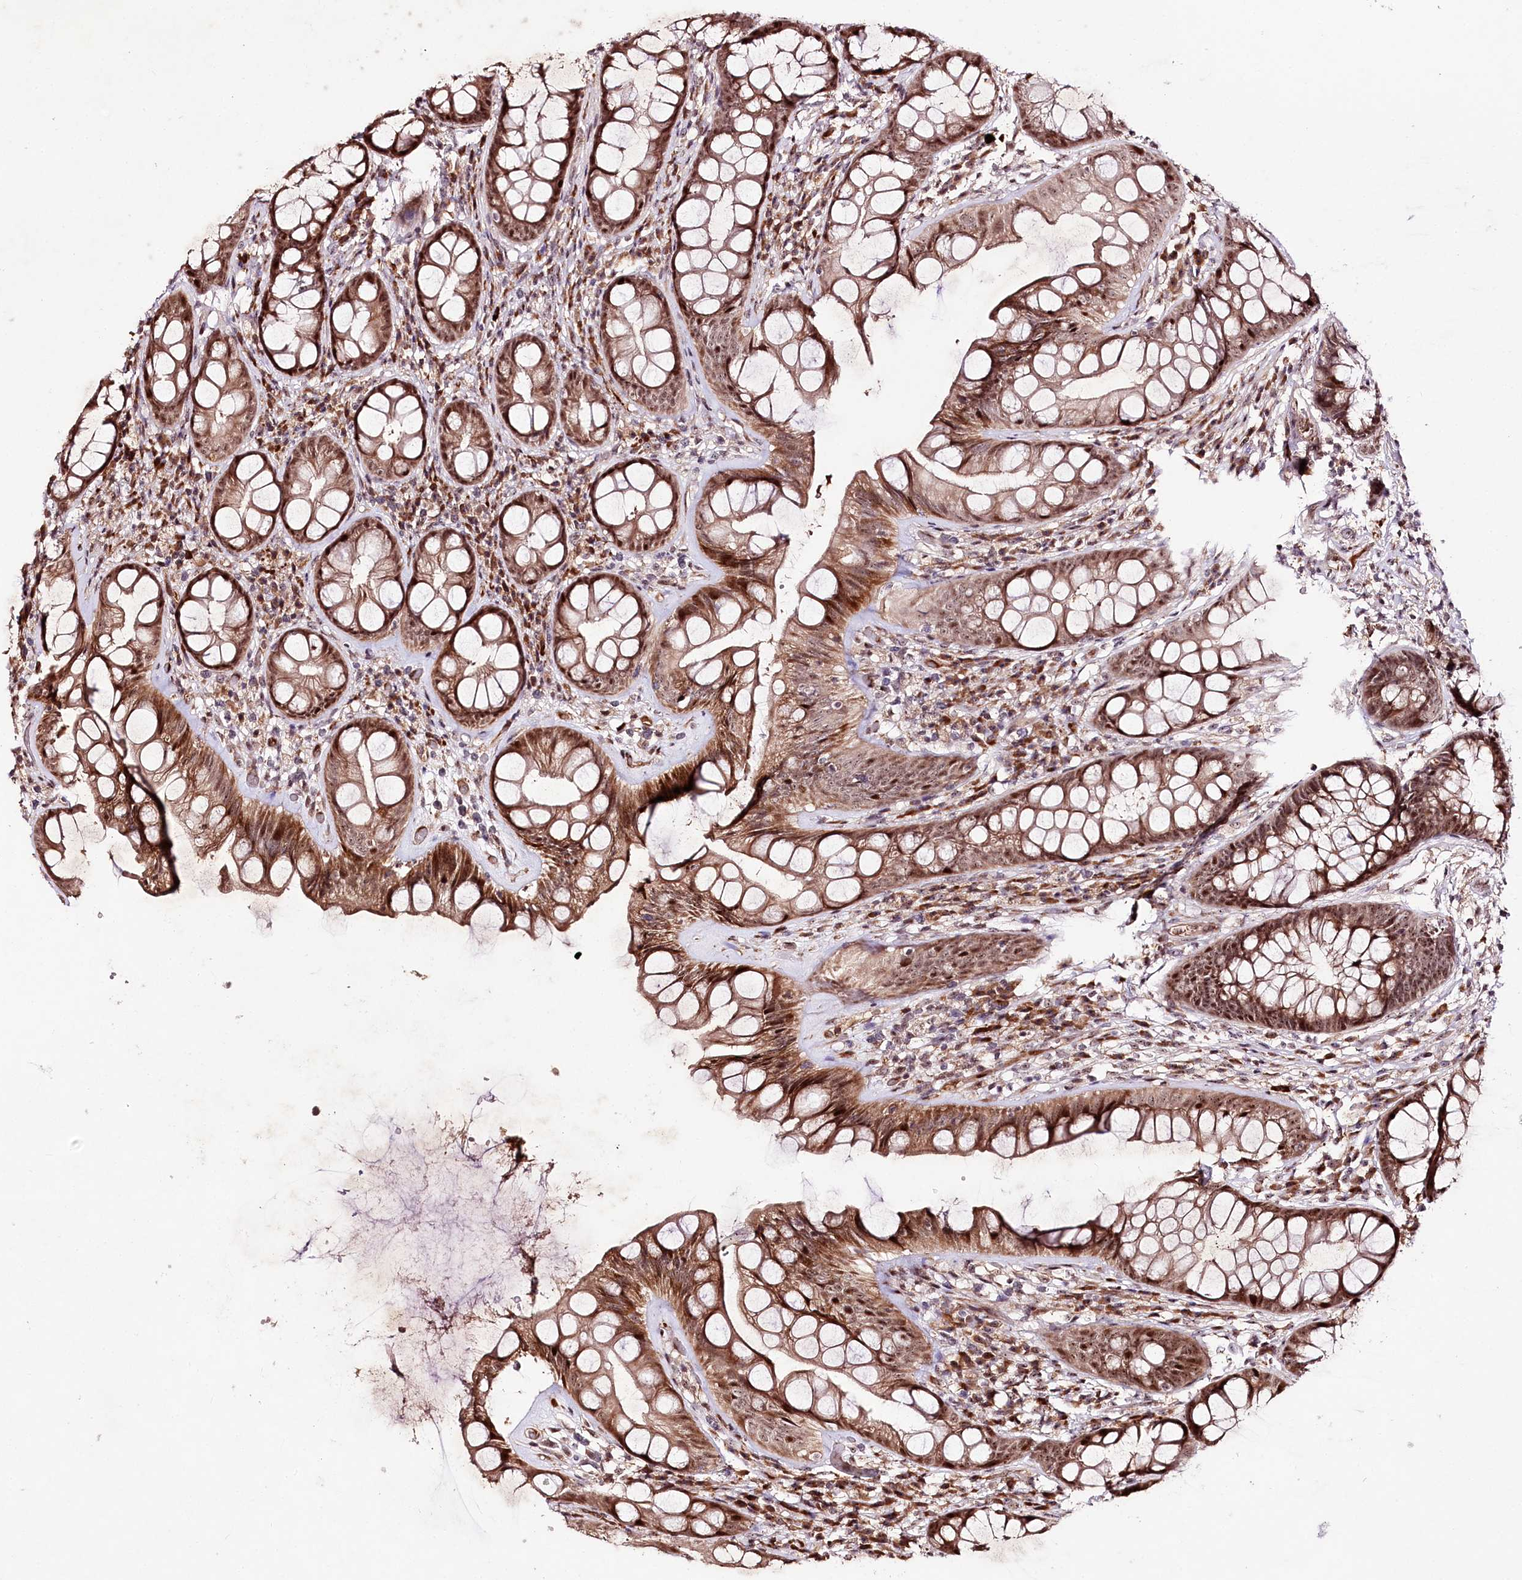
{"staining": {"intensity": "moderate", "quantity": ">75%", "location": "cytoplasmic/membranous,nuclear"}, "tissue": "rectum", "cell_type": "Glandular cells", "image_type": "normal", "snomed": [{"axis": "morphology", "description": "Normal tissue, NOS"}, {"axis": "topography", "description": "Rectum"}], "caption": "This image reveals immunohistochemistry (IHC) staining of unremarkable rectum, with medium moderate cytoplasmic/membranous,nuclear staining in about >75% of glandular cells.", "gene": "DMP1", "patient": {"sex": "male", "age": 74}}